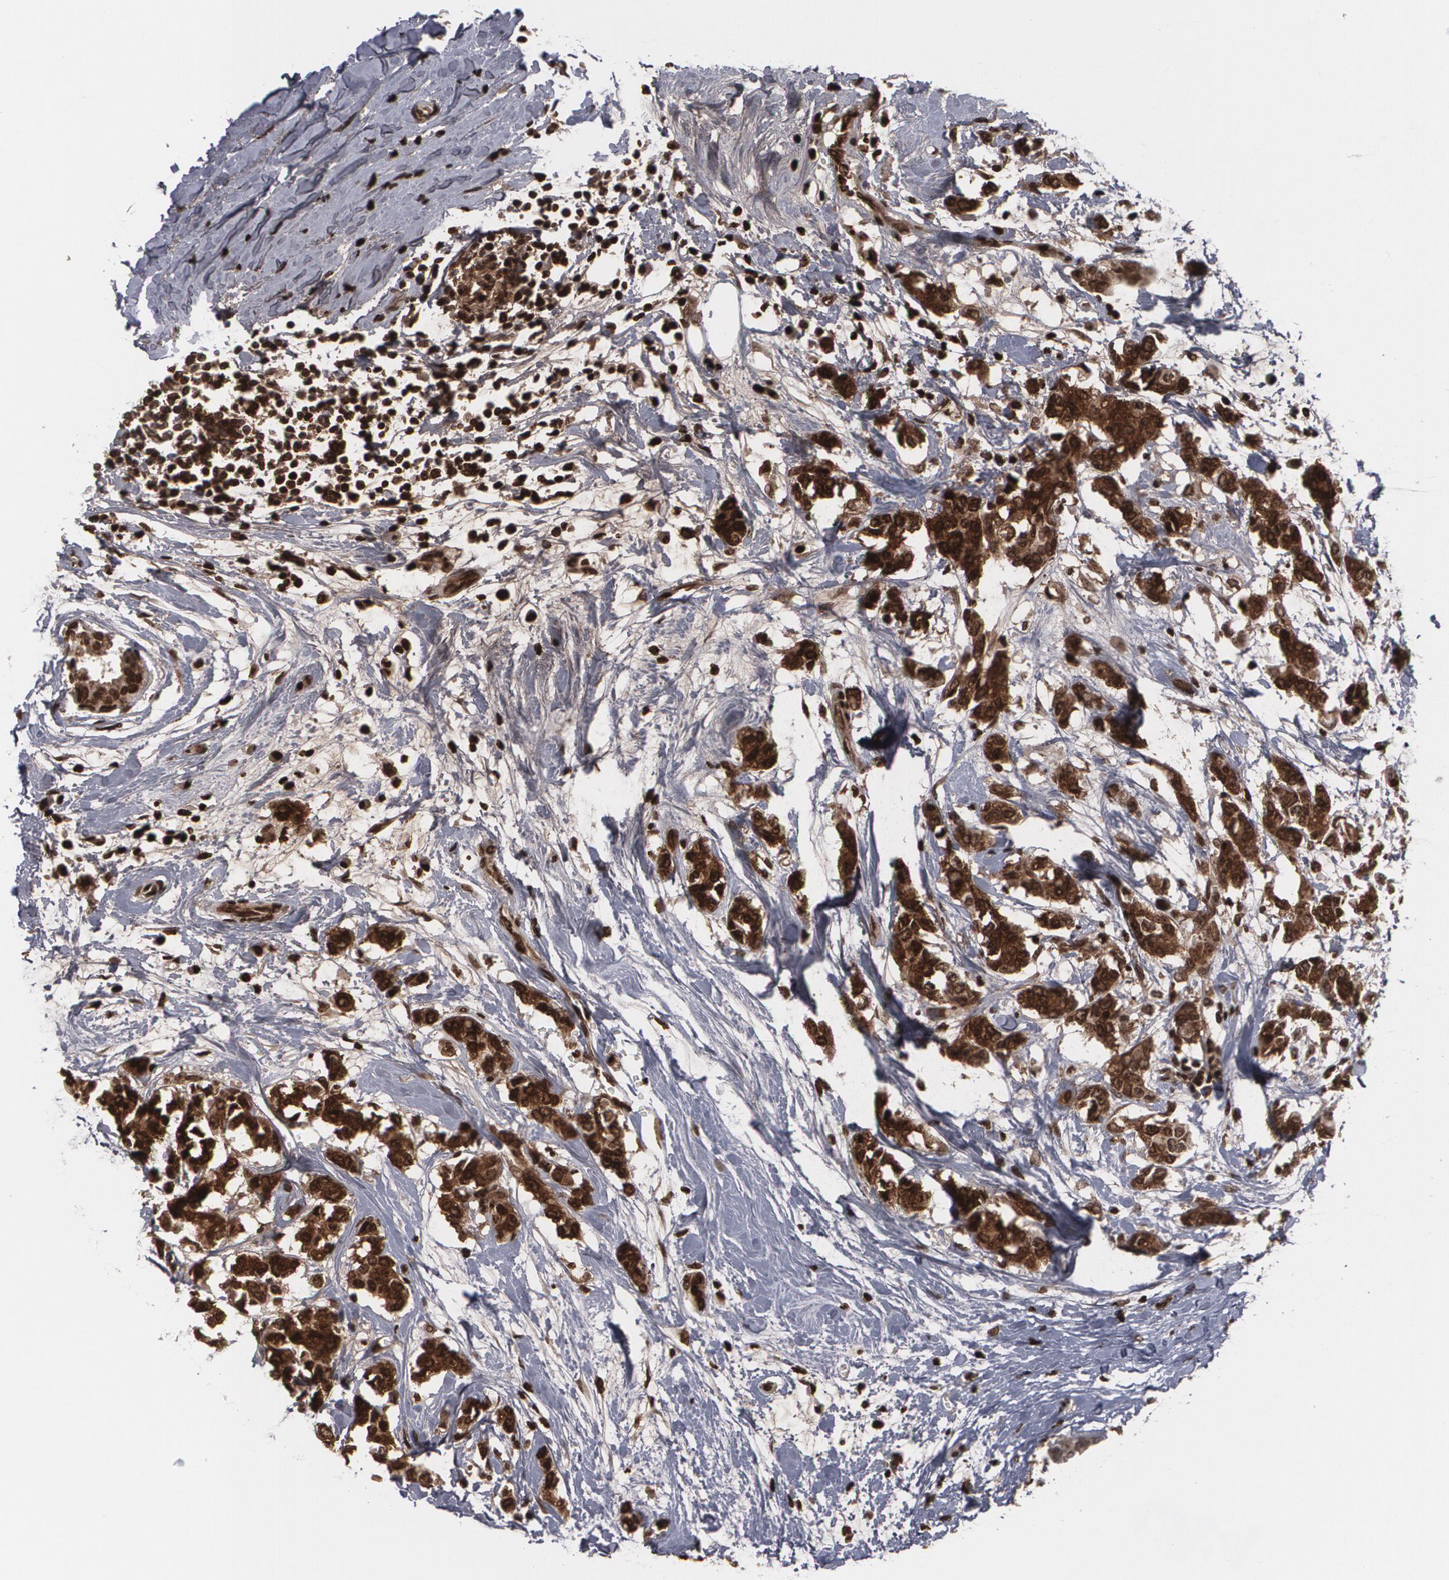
{"staining": {"intensity": "moderate", "quantity": ">75%", "location": "cytoplasmic/membranous,nuclear"}, "tissue": "breast cancer", "cell_type": "Tumor cells", "image_type": "cancer", "snomed": [{"axis": "morphology", "description": "Duct carcinoma"}, {"axis": "topography", "description": "Breast"}], "caption": "This histopathology image demonstrates invasive ductal carcinoma (breast) stained with IHC to label a protein in brown. The cytoplasmic/membranous and nuclear of tumor cells show moderate positivity for the protein. Nuclei are counter-stained blue.", "gene": "LRG1", "patient": {"sex": "female", "age": 84}}